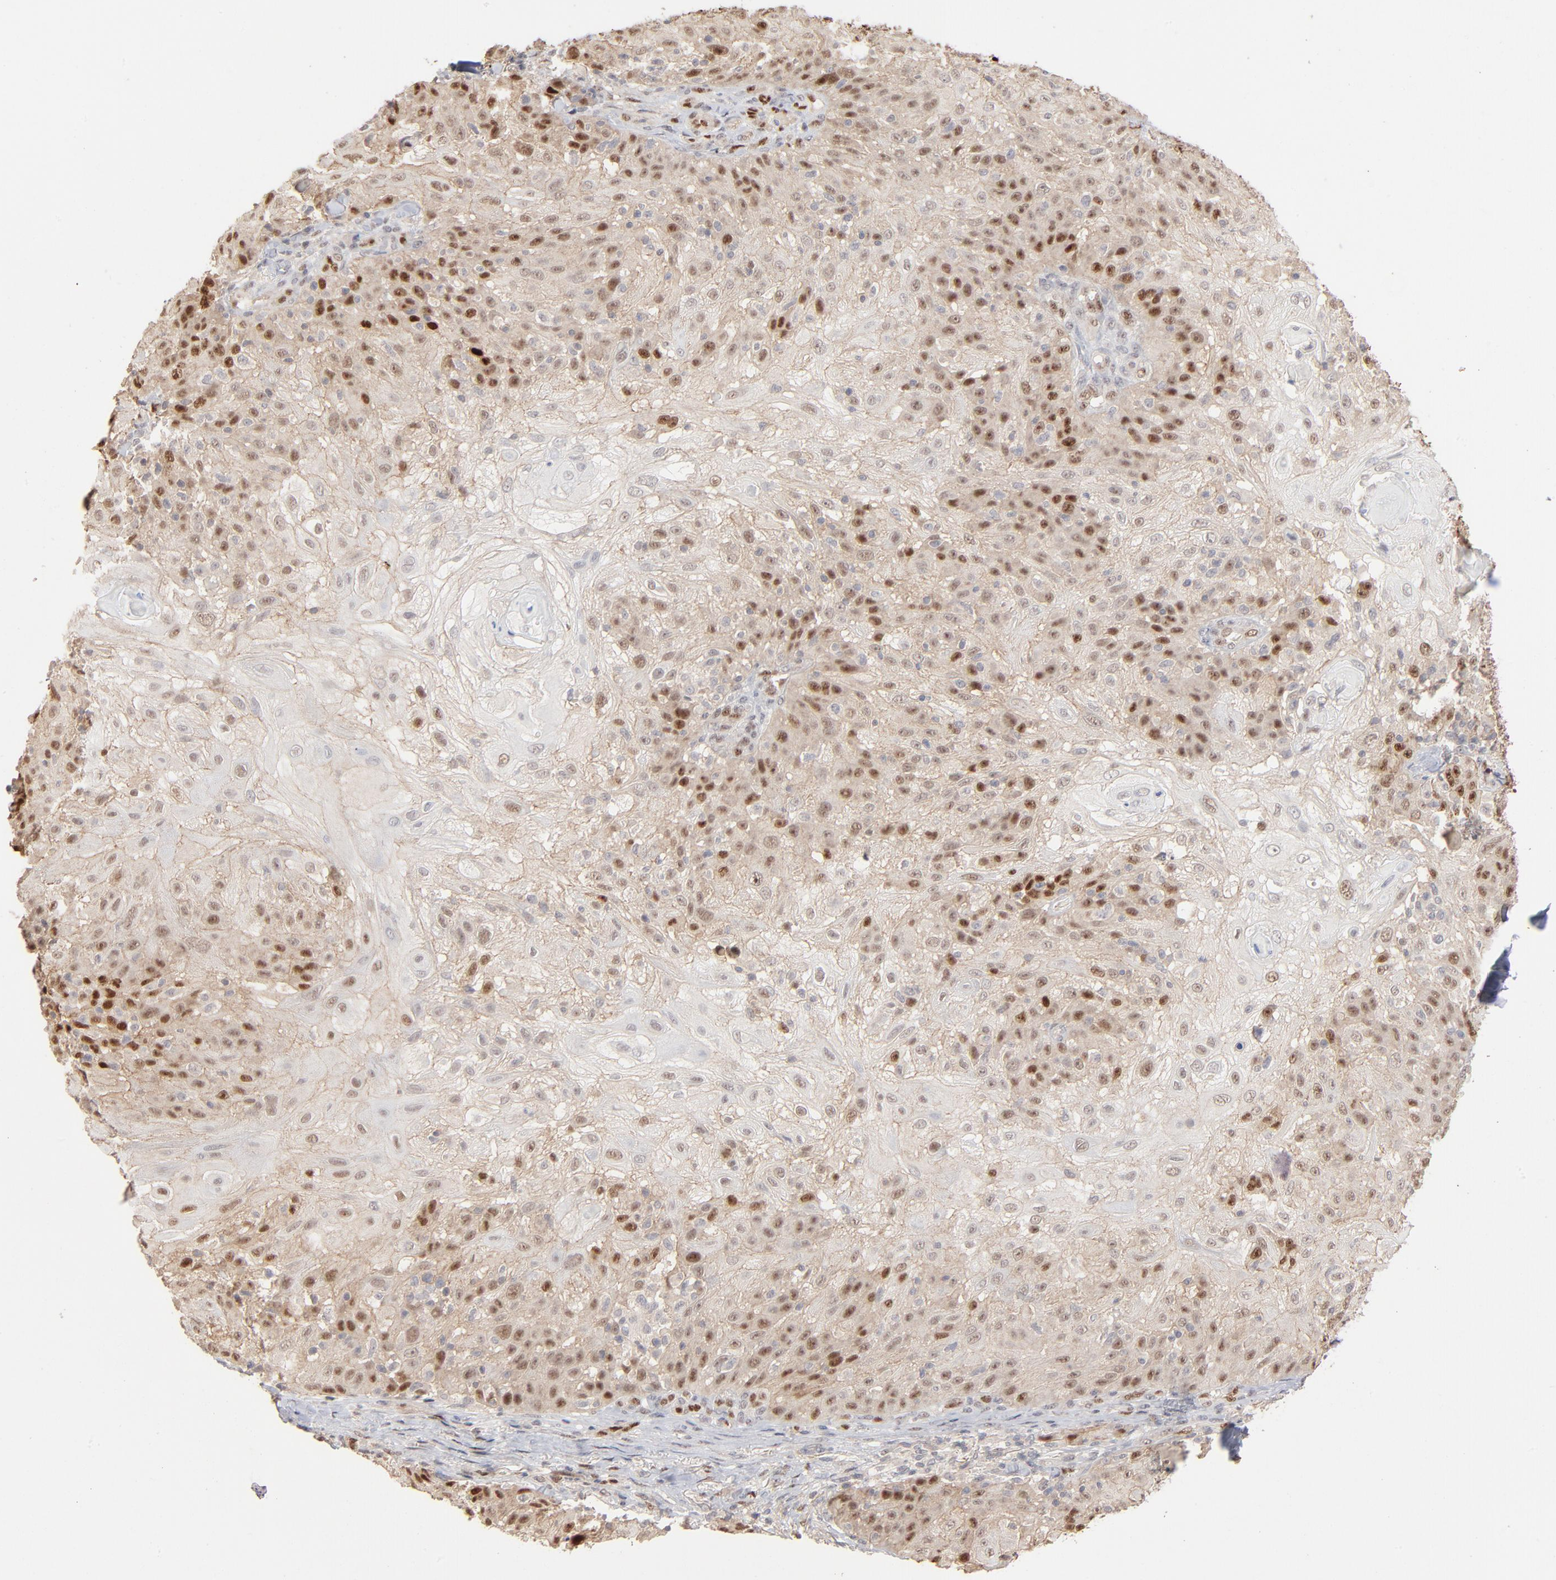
{"staining": {"intensity": "moderate", "quantity": "<25%", "location": "nuclear"}, "tissue": "skin cancer", "cell_type": "Tumor cells", "image_type": "cancer", "snomed": [{"axis": "morphology", "description": "Normal tissue, NOS"}, {"axis": "morphology", "description": "Squamous cell carcinoma, NOS"}, {"axis": "topography", "description": "Skin"}], "caption": "This is an image of IHC staining of skin squamous cell carcinoma, which shows moderate expression in the nuclear of tumor cells.", "gene": "NFIB", "patient": {"sex": "female", "age": 83}}